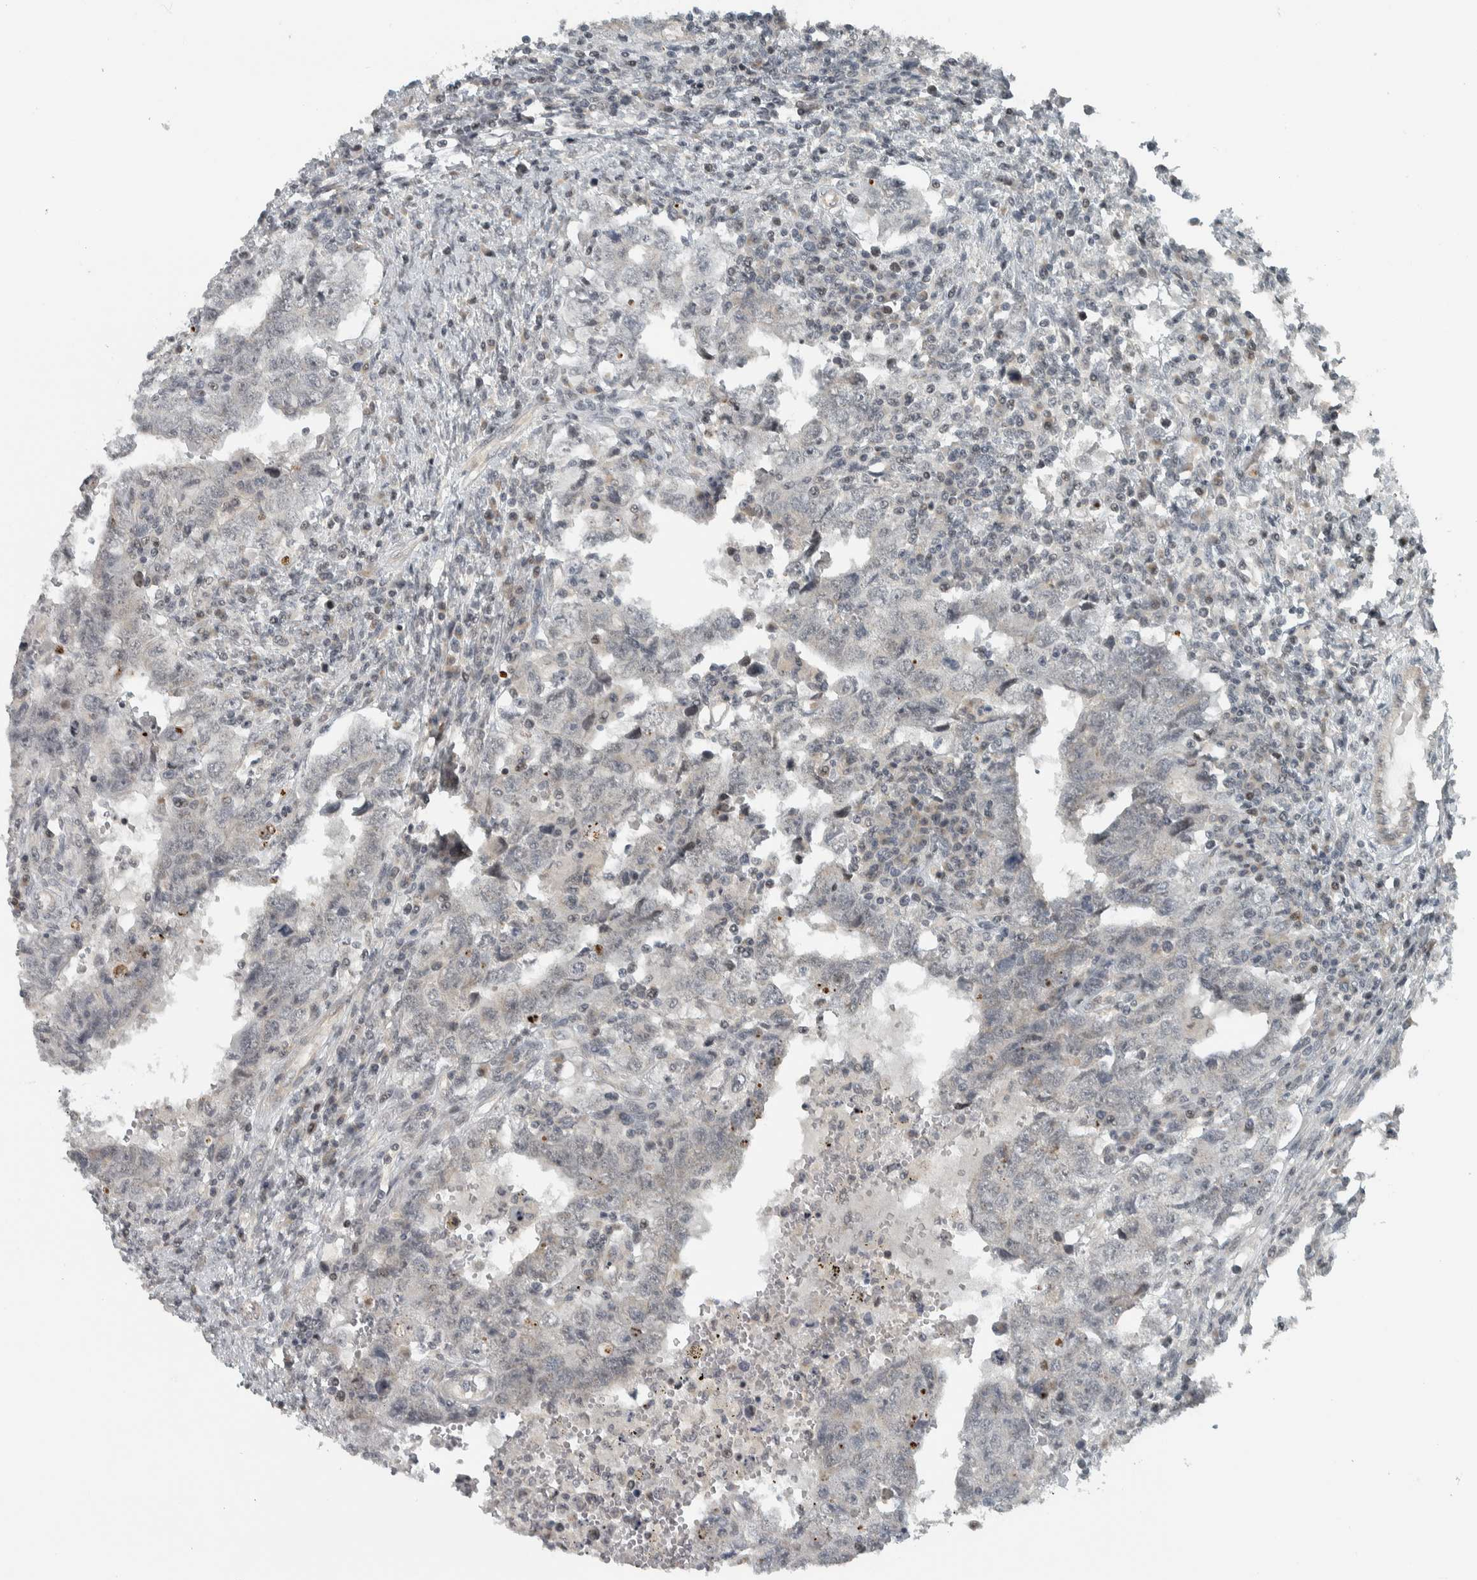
{"staining": {"intensity": "negative", "quantity": "none", "location": "none"}, "tissue": "testis cancer", "cell_type": "Tumor cells", "image_type": "cancer", "snomed": [{"axis": "morphology", "description": "Carcinoma, Embryonal, NOS"}, {"axis": "topography", "description": "Testis"}], "caption": "High magnification brightfield microscopy of testis embryonal carcinoma stained with DAB (brown) and counterstained with hematoxylin (blue): tumor cells show no significant positivity.", "gene": "NAPG", "patient": {"sex": "male", "age": 26}}